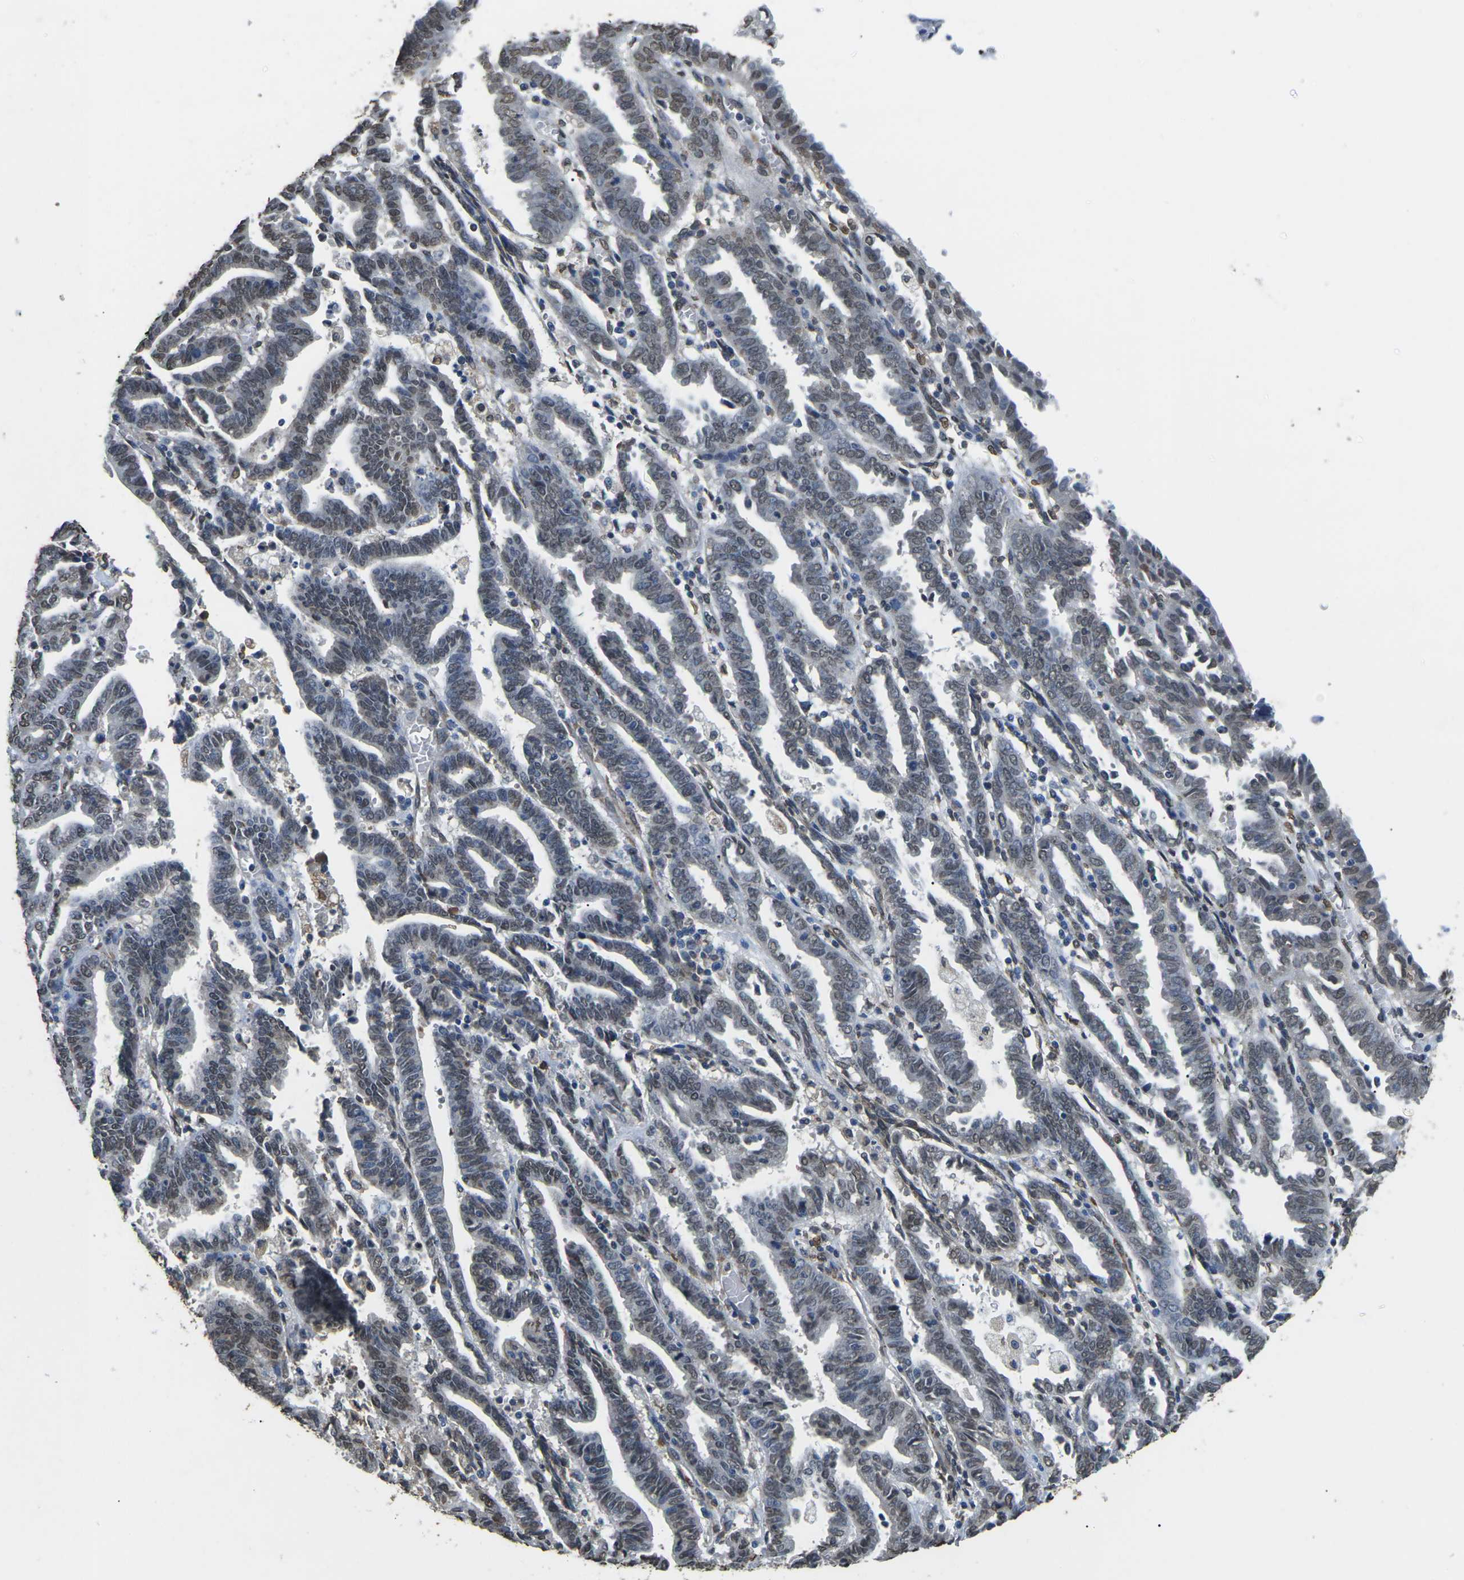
{"staining": {"intensity": "weak", "quantity": "<25%", "location": "nuclear"}, "tissue": "endometrial cancer", "cell_type": "Tumor cells", "image_type": "cancer", "snomed": [{"axis": "morphology", "description": "Adenocarcinoma, NOS"}, {"axis": "topography", "description": "Uterus"}], "caption": "Immunohistochemistry of human endometrial cancer reveals no staining in tumor cells.", "gene": "SCNN1B", "patient": {"sex": "female", "age": 83}}